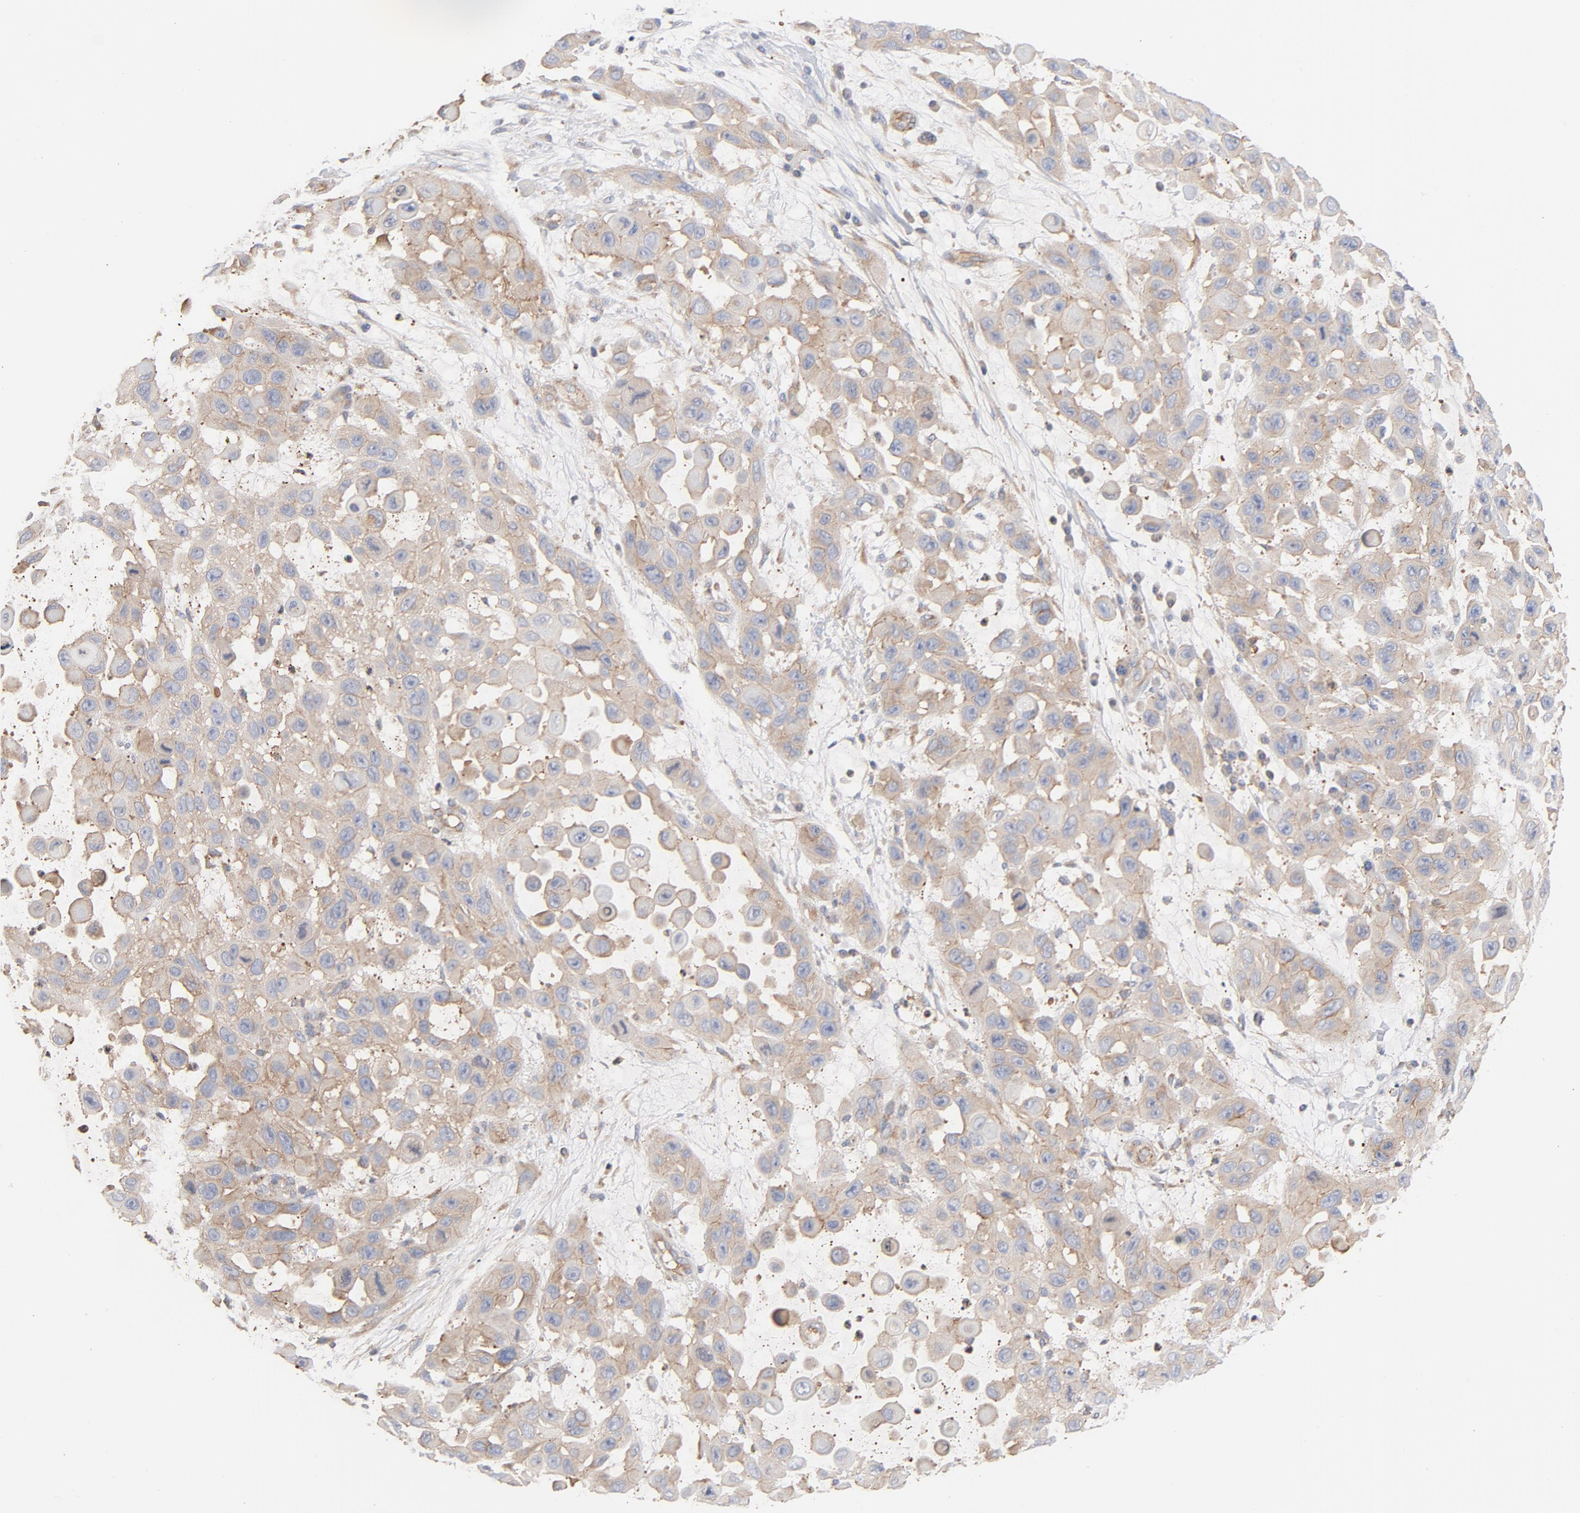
{"staining": {"intensity": "moderate", "quantity": ">75%", "location": "cytoplasmic/membranous"}, "tissue": "skin cancer", "cell_type": "Tumor cells", "image_type": "cancer", "snomed": [{"axis": "morphology", "description": "Squamous cell carcinoma, NOS"}, {"axis": "topography", "description": "Skin"}], "caption": "Skin cancer was stained to show a protein in brown. There is medium levels of moderate cytoplasmic/membranous staining in approximately >75% of tumor cells.", "gene": "STRN3", "patient": {"sex": "male", "age": 81}}